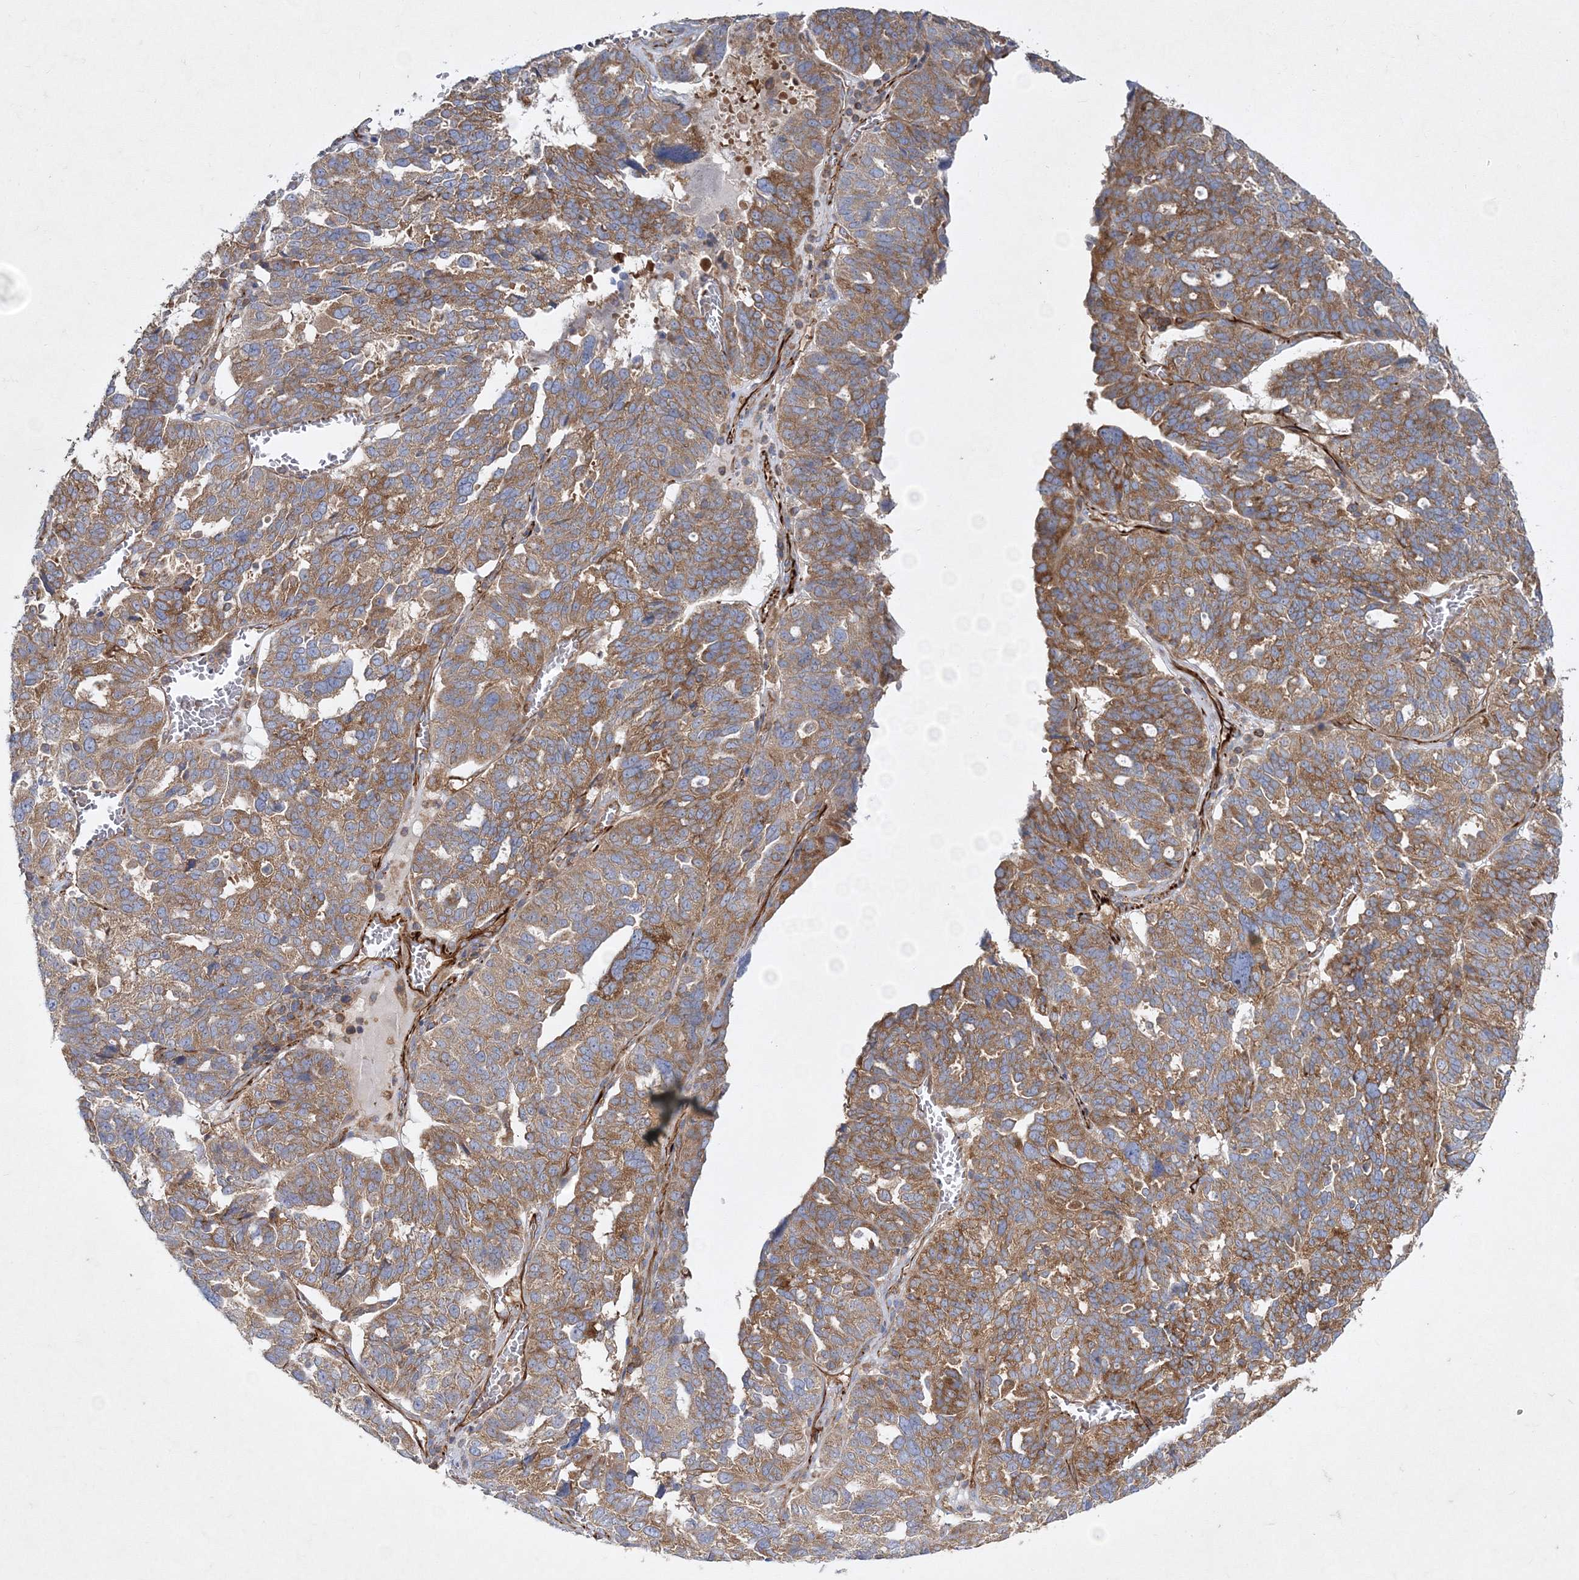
{"staining": {"intensity": "moderate", "quantity": ">75%", "location": "cytoplasmic/membranous"}, "tissue": "ovarian cancer", "cell_type": "Tumor cells", "image_type": "cancer", "snomed": [{"axis": "morphology", "description": "Cystadenocarcinoma, serous, NOS"}, {"axis": "topography", "description": "Ovary"}], "caption": "Brown immunohistochemical staining in human ovarian serous cystadenocarcinoma reveals moderate cytoplasmic/membranous staining in approximately >75% of tumor cells.", "gene": "WDR37", "patient": {"sex": "female", "age": 59}}